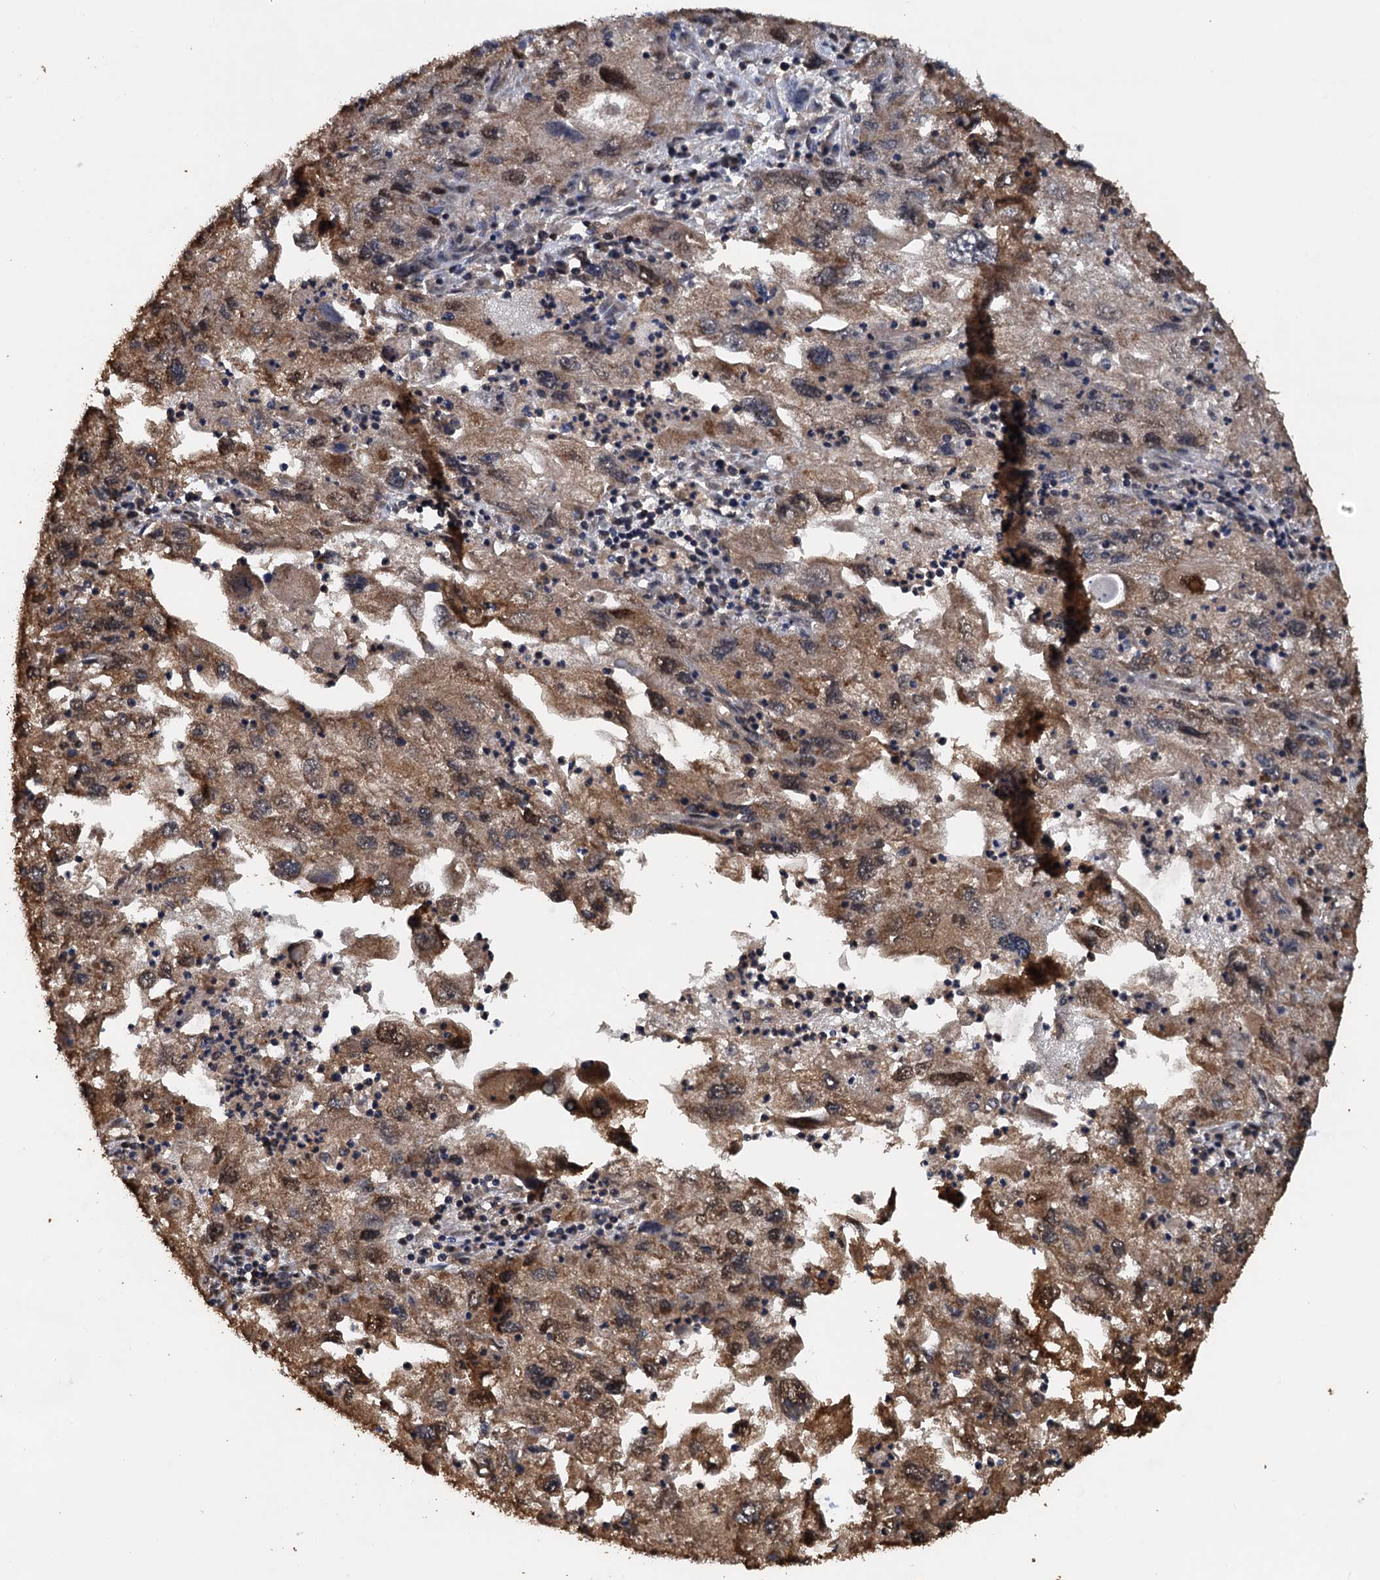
{"staining": {"intensity": "moderate", "quantity": ">75%", "location": "cytoplasmic/membranous,nuclear"}, "tissue": "endometrial cancer", "cell_type": "Tumor cells", "image_type": "cancer", "snomed": [{"axis": "morphology", "description": "Adenocarcinoma, NOS"}, {"axis": "topography", "description": "Endometrium"}], "caption": "This photomicrograph reveals endometrial cancer (adenocarcinoma) stained with immunohistochemistry to label a protein in brown. The cytoplasmic/membranous and nuclear of tumor cells show moderate positivity for the protein. Nuclei are counter-stained blue.", "gene": "PSMD9", "patient": {"sex": "female", "age": 49}}